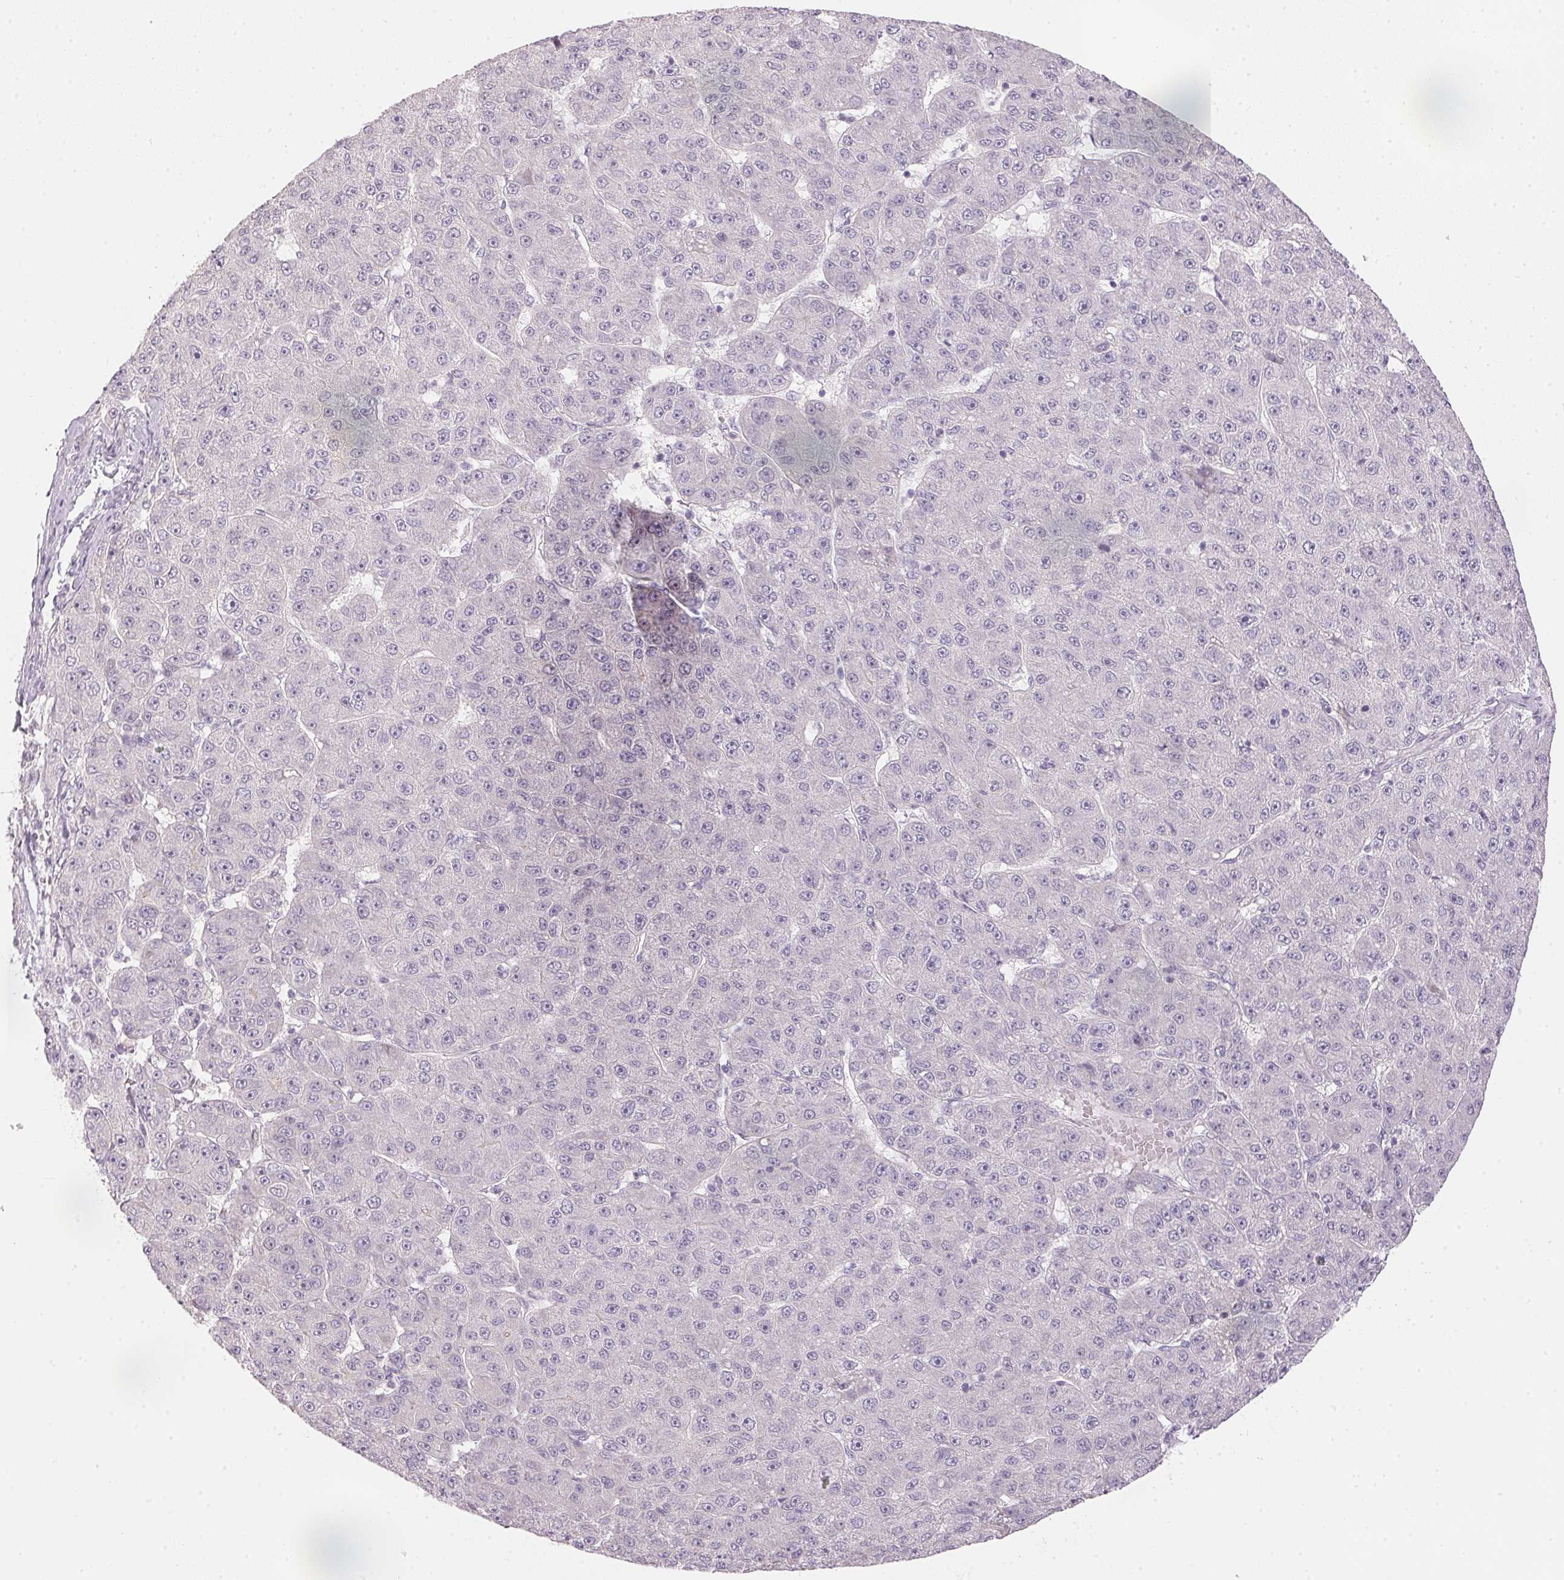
{"staining": {"intensity": "negative", "quantity": "none", "location": "none"}, "tissue": "liver cancer", "cell_type": "Tumor cells", "image_type": "cancer", "snomed": [{"axis": "morphology", "description": "Carcinoma, Hepatocellular, NOS"}, {"axis": "topography", "description": "Liver"}], "caption": "Protein analysis of liver cancer demonstrates no significant positivity in tumor cells.", "gene": "GDAP1L1", "patient": {"sex": "male", "age": 67}}